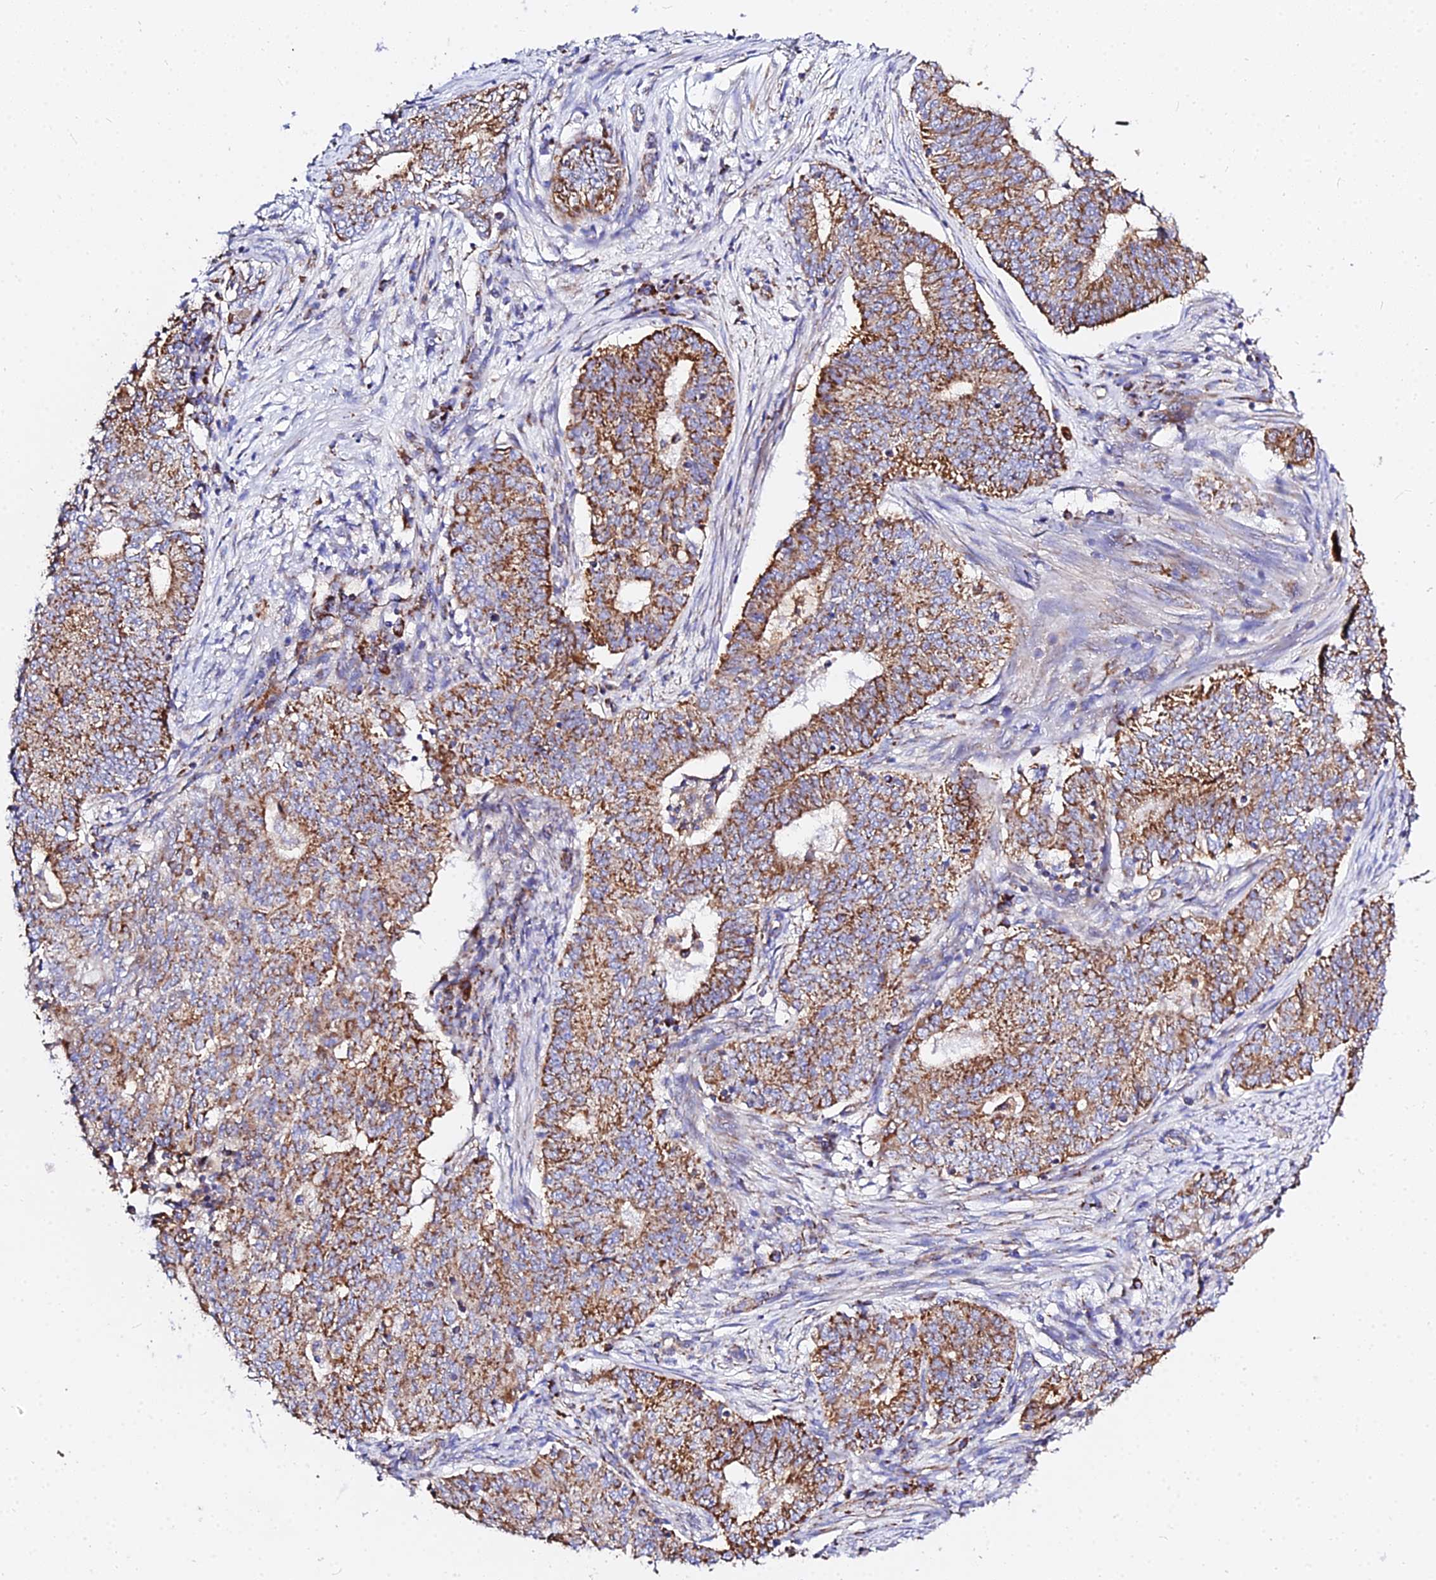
{"staining": {"intensity": "strong", "quantity": ">75%", "location": "cytoplasmic/membranous"}, "tissue": "endometrial cancer", "cell_type": "Tumor cells", "image_type": "cancer", "snomed": [{"axis": "morphology", "description": "Adenocarcinoma, NOS"}, {"axis": "topography", "description": "Endometrium"}], "caption": "An IHC photomicrograph of tumor tissue is shown. Protein staining in brown highlights strong cytoplasmic/membranous positivity in endometrial cancer within tumor cells. (Stains: DAB (3,3'-diaminobenzidine) in brown, nuclei in blue, Microscopy: brightfield microscopy at high magnification).", "gene": "ZNF573", "patient": {"sex": "female", "age": 62}}